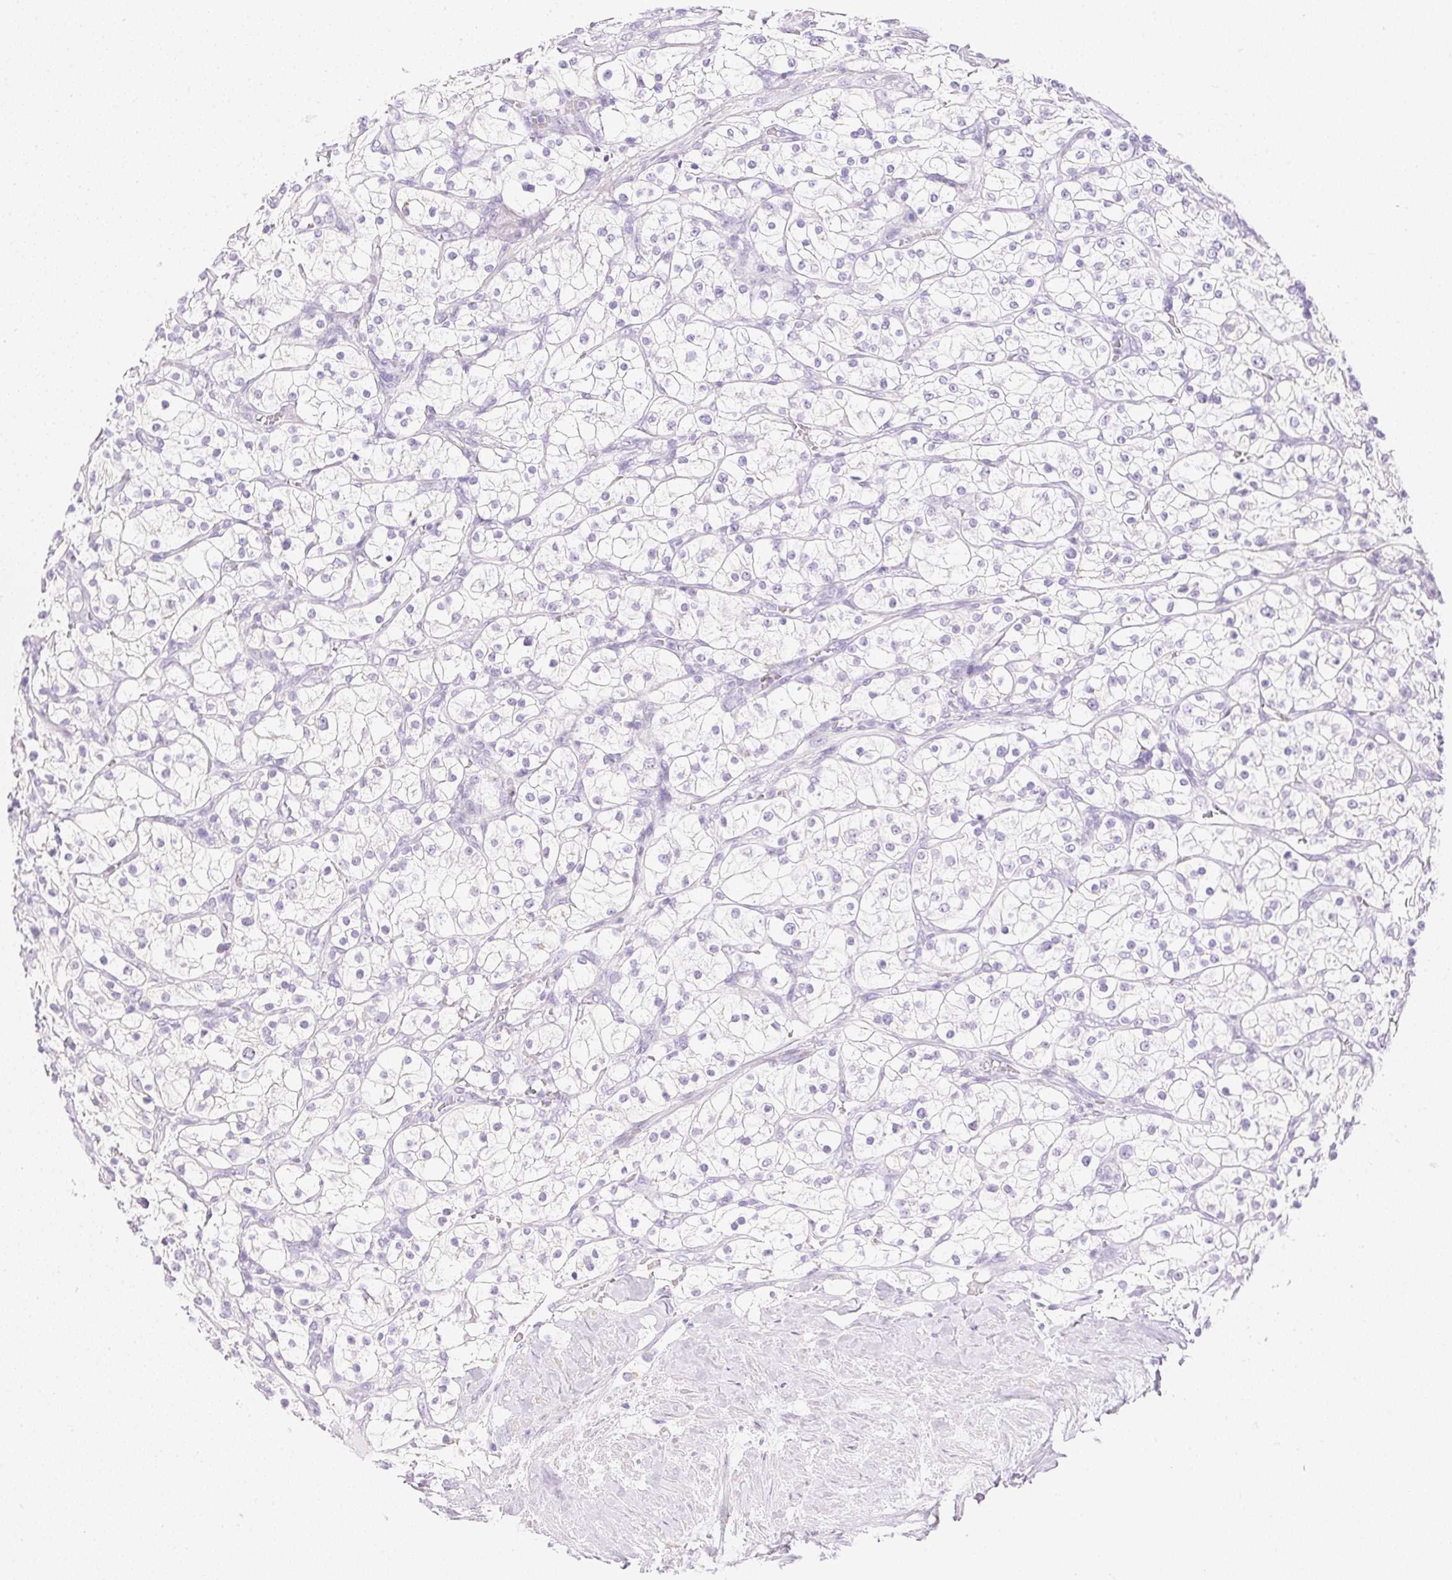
{"staining": {"intensity": "negative", "quantity": "none", "location": "none"}, "tissue": "renal cancer", "cell_type": "Tumor cells", "image_type": "cancer", "snomed": [{"axis": "morphology", "description": "Adenocarcinoma, NOS"}, {"axis": "topography", "description": "Kidney"}], "caption": "An immunohistochemistry (IHC) histopathology image of renal cancer (adenocarcinoma) is shown. There is no staining in tumor cells of renal cancer (adenocarcinoma). (DAB (3,3'-diaminobenzidine) IHC, high magnification).", "gene": "CTRL", "patient": {"sex": "male", "age": 80}}